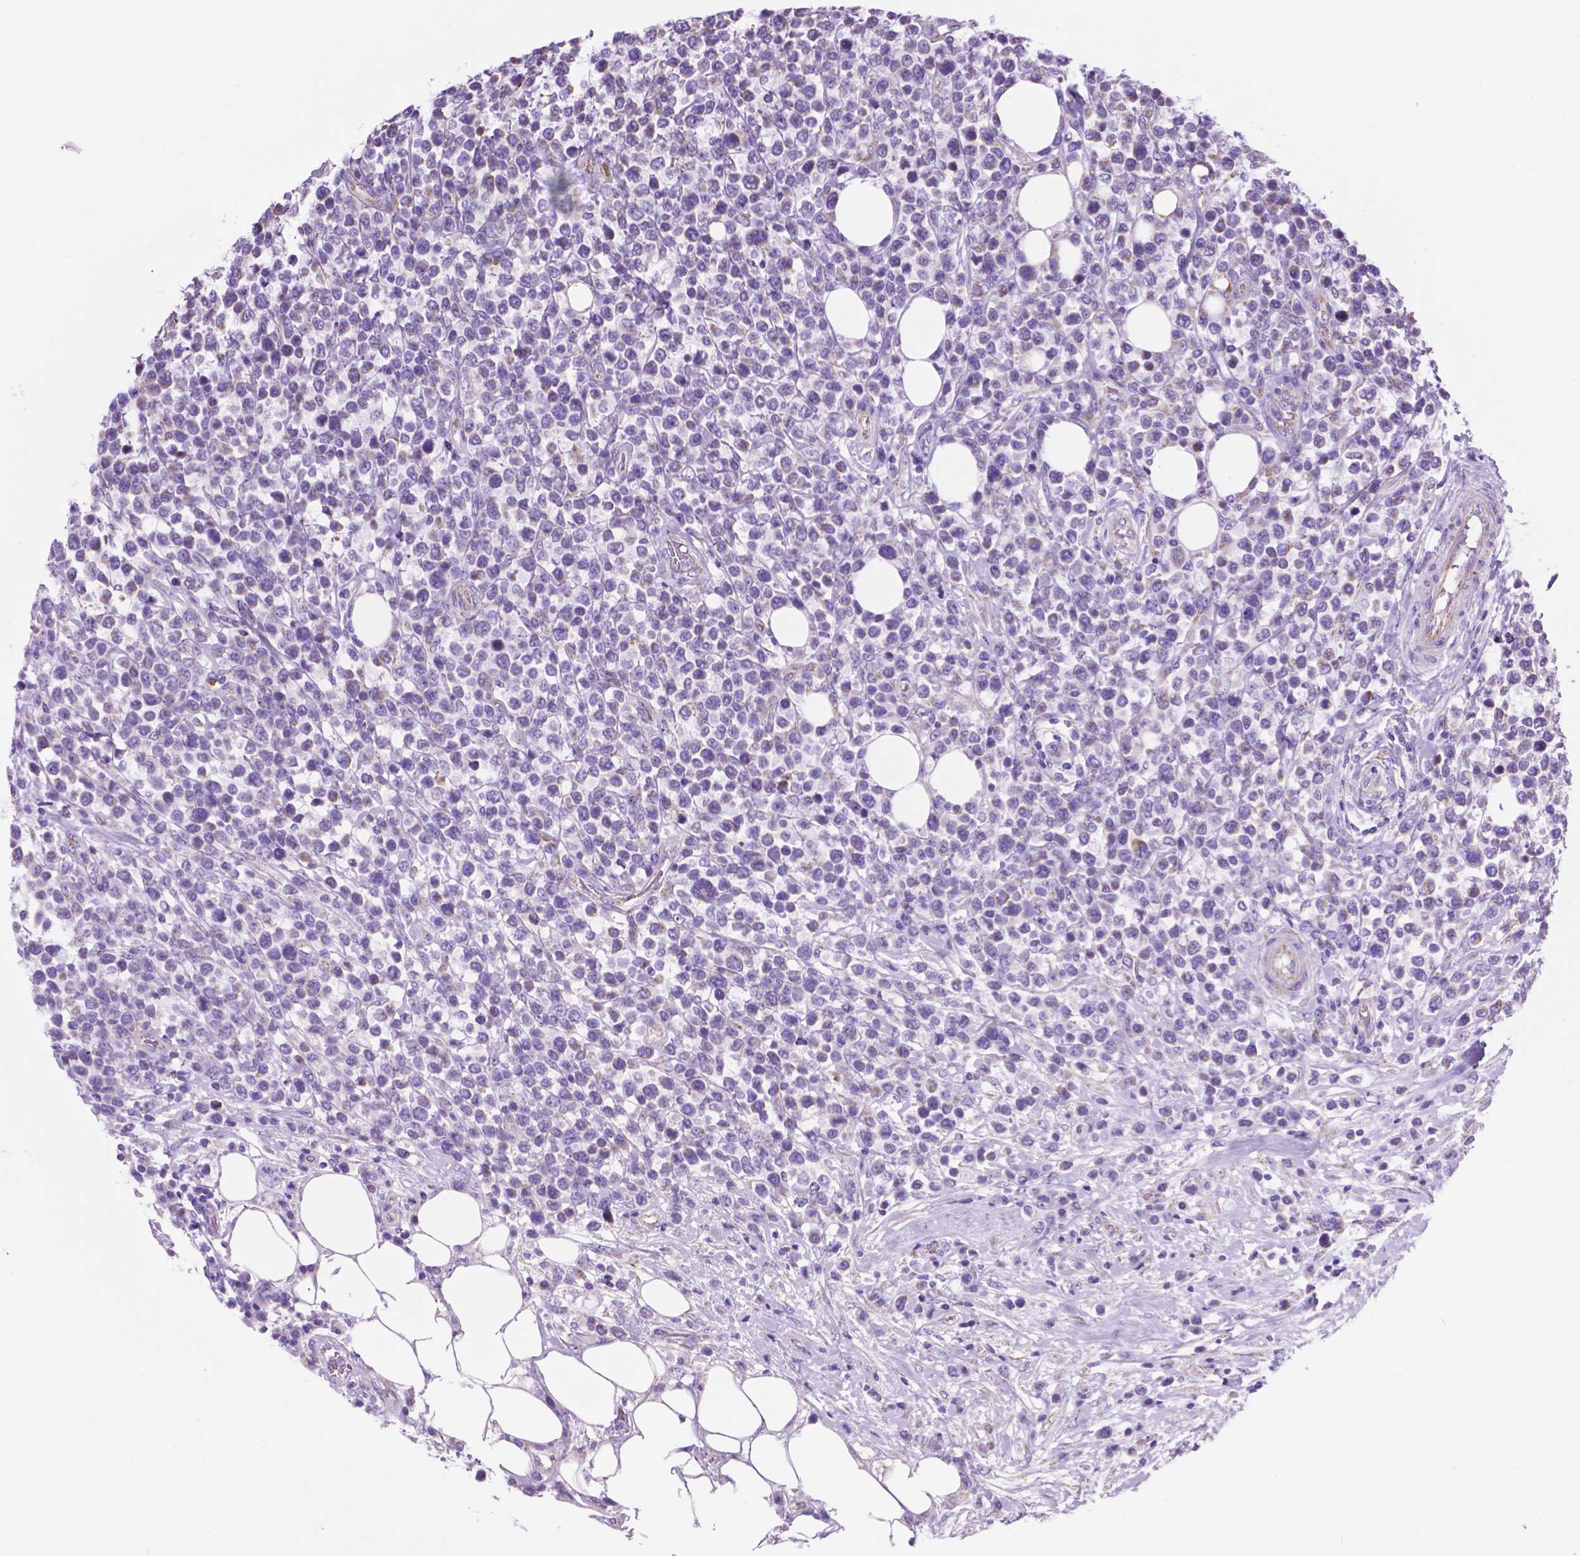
{"staining": {"intensity": "negative", "quantity": "none", "location": "none"}, "tissue": "lymphoma", "cell_type": "Tumor cells", "image_type": "cancer", "snomed": [{"axis": "morphology", "description": "Malignant lymphoma, non-Hodgkin's type, High grade"}, {"axis": "topography", "description": "Soft tissue"}], "caption": "This photomicrograph is of malignant lymphoma, non-Hodgkin's type (high-grade) stained with IHC to label a protein in brown with the nuclei are counter-stained blue. There is no expression in tumor cells.", "gene": "TMEM121B", "patient": {"sex": "female", "age": 56}}